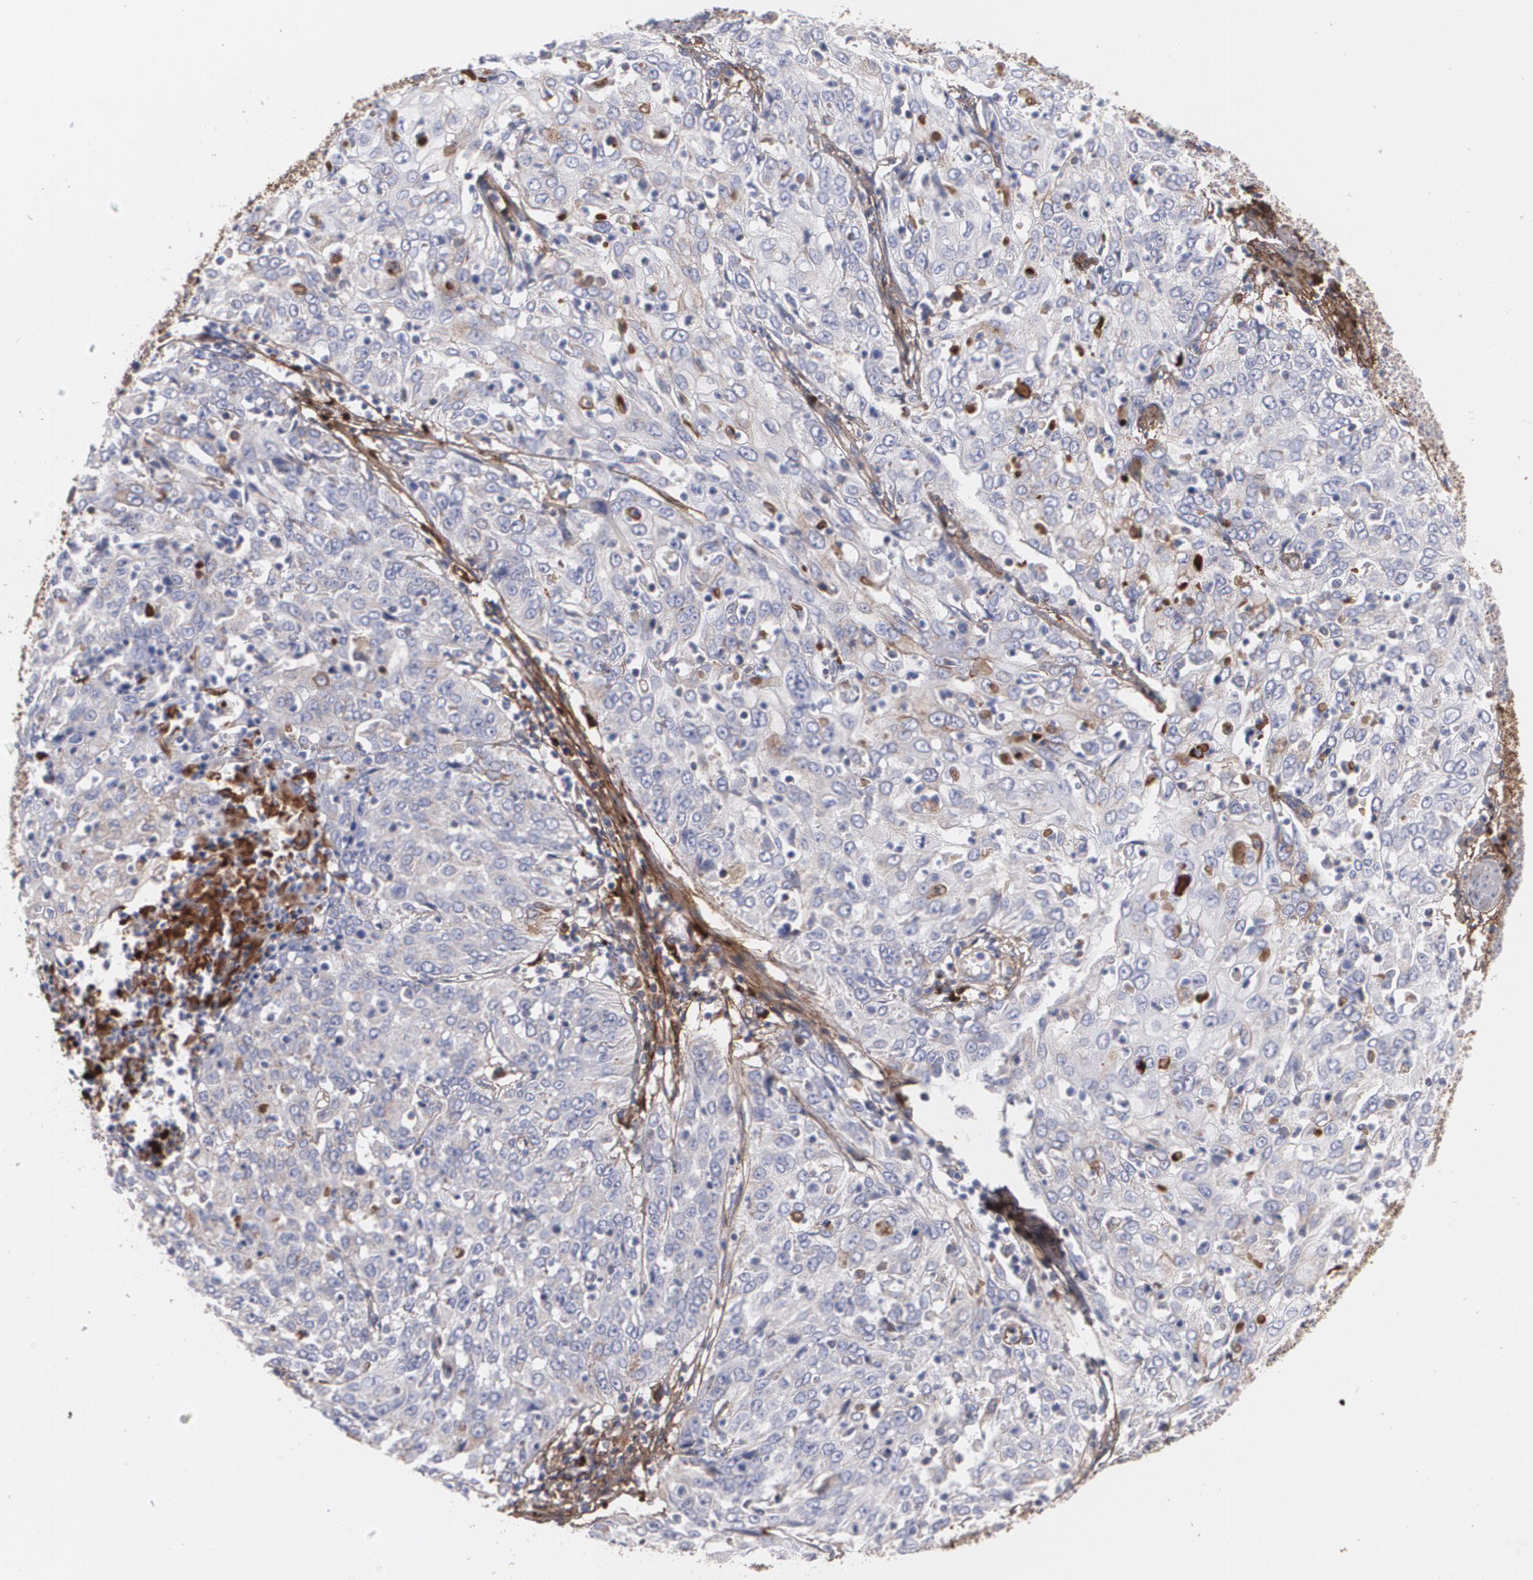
{"staining": {"intensity": "weak", "quantity": "<25%", "location": "cytoplasmic/membranous"}, "tissue": "cervical cancer", "cell_type": "Tumor cells", "image_type": "cancer", "snomed": [{"axis": "morphology", "description": "Squamous cell carcinoma, NOS"}, {"axis": "topography", "description": "Cervix"}], "caption": "An image of cervical cancer (squamous cell carcinoma) stained for a protein shows no brown staining in tumor cells.", "gene": "FBLN1", "patient": {"sex": "female", "age": 39}}